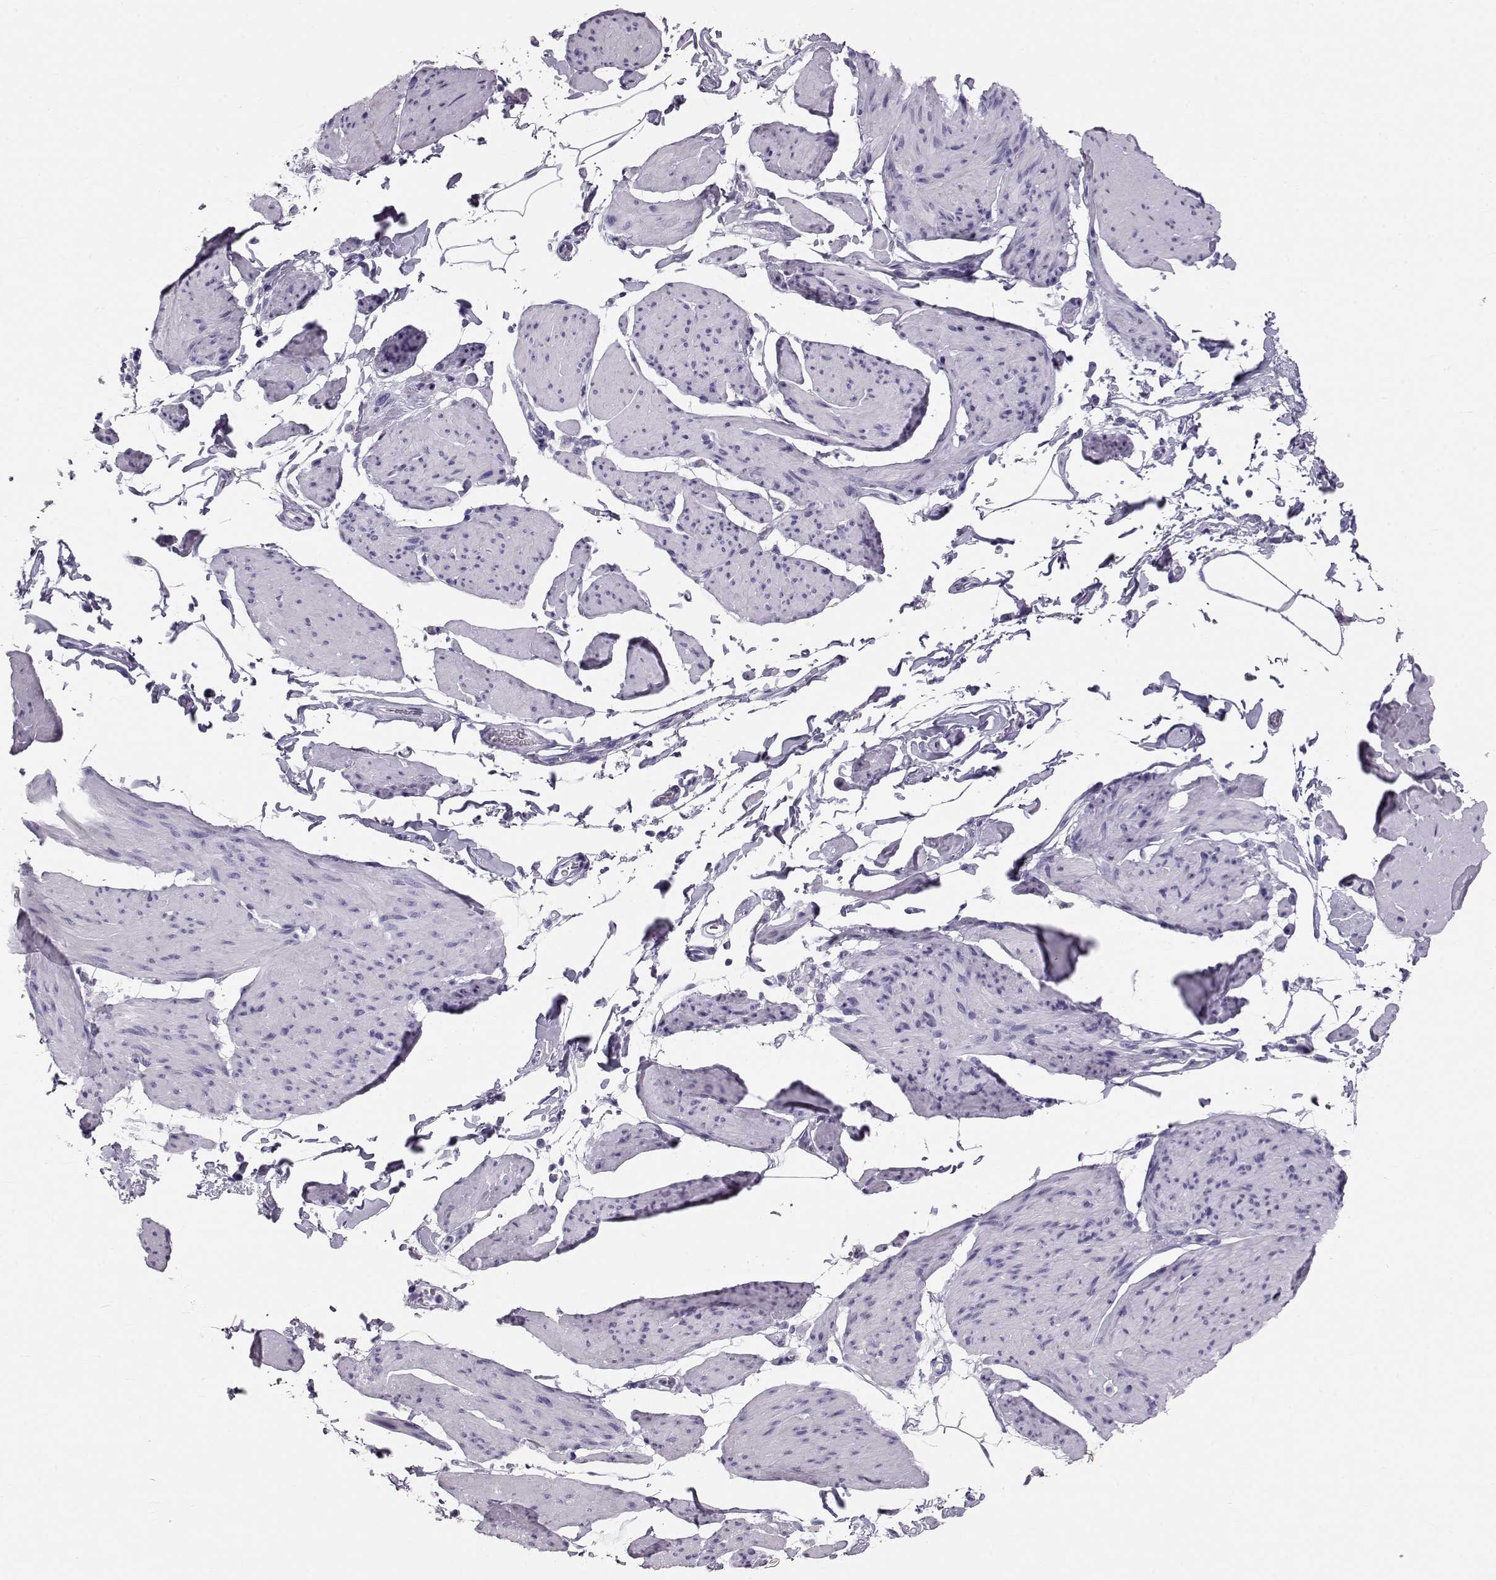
{"staining": {"intensity": "negative", "quantity": "none", "location": "none"}, "tissue": "smooth muscle", "cell_type": "Smooth muscle cells", "image_type": "normal", "snomed": [{"axis": "morphology", "description": "Normal tissue, NOS"}, {"axis": "topography", "description": "Adipose tissue"}, {"axis": "topography", "description": "Smooth muscle"}, {"axis": "topography", "description": "Peripheral nerve tissue"}], "caption": "DAB (3,3'-diaminobenzidine) immunohistochemical staining of unremarkable smooth muscle exhibits no significant expression in smooth muscle cells. (Stains: DAB (3,3'-diaminobenzidine) immunohistochemistry with hematoxylin counter stain, Microscopy: brightfield microscopy at high magnification).", "gene": "RD3", "patient": {"sex": "male", "age": 83}}